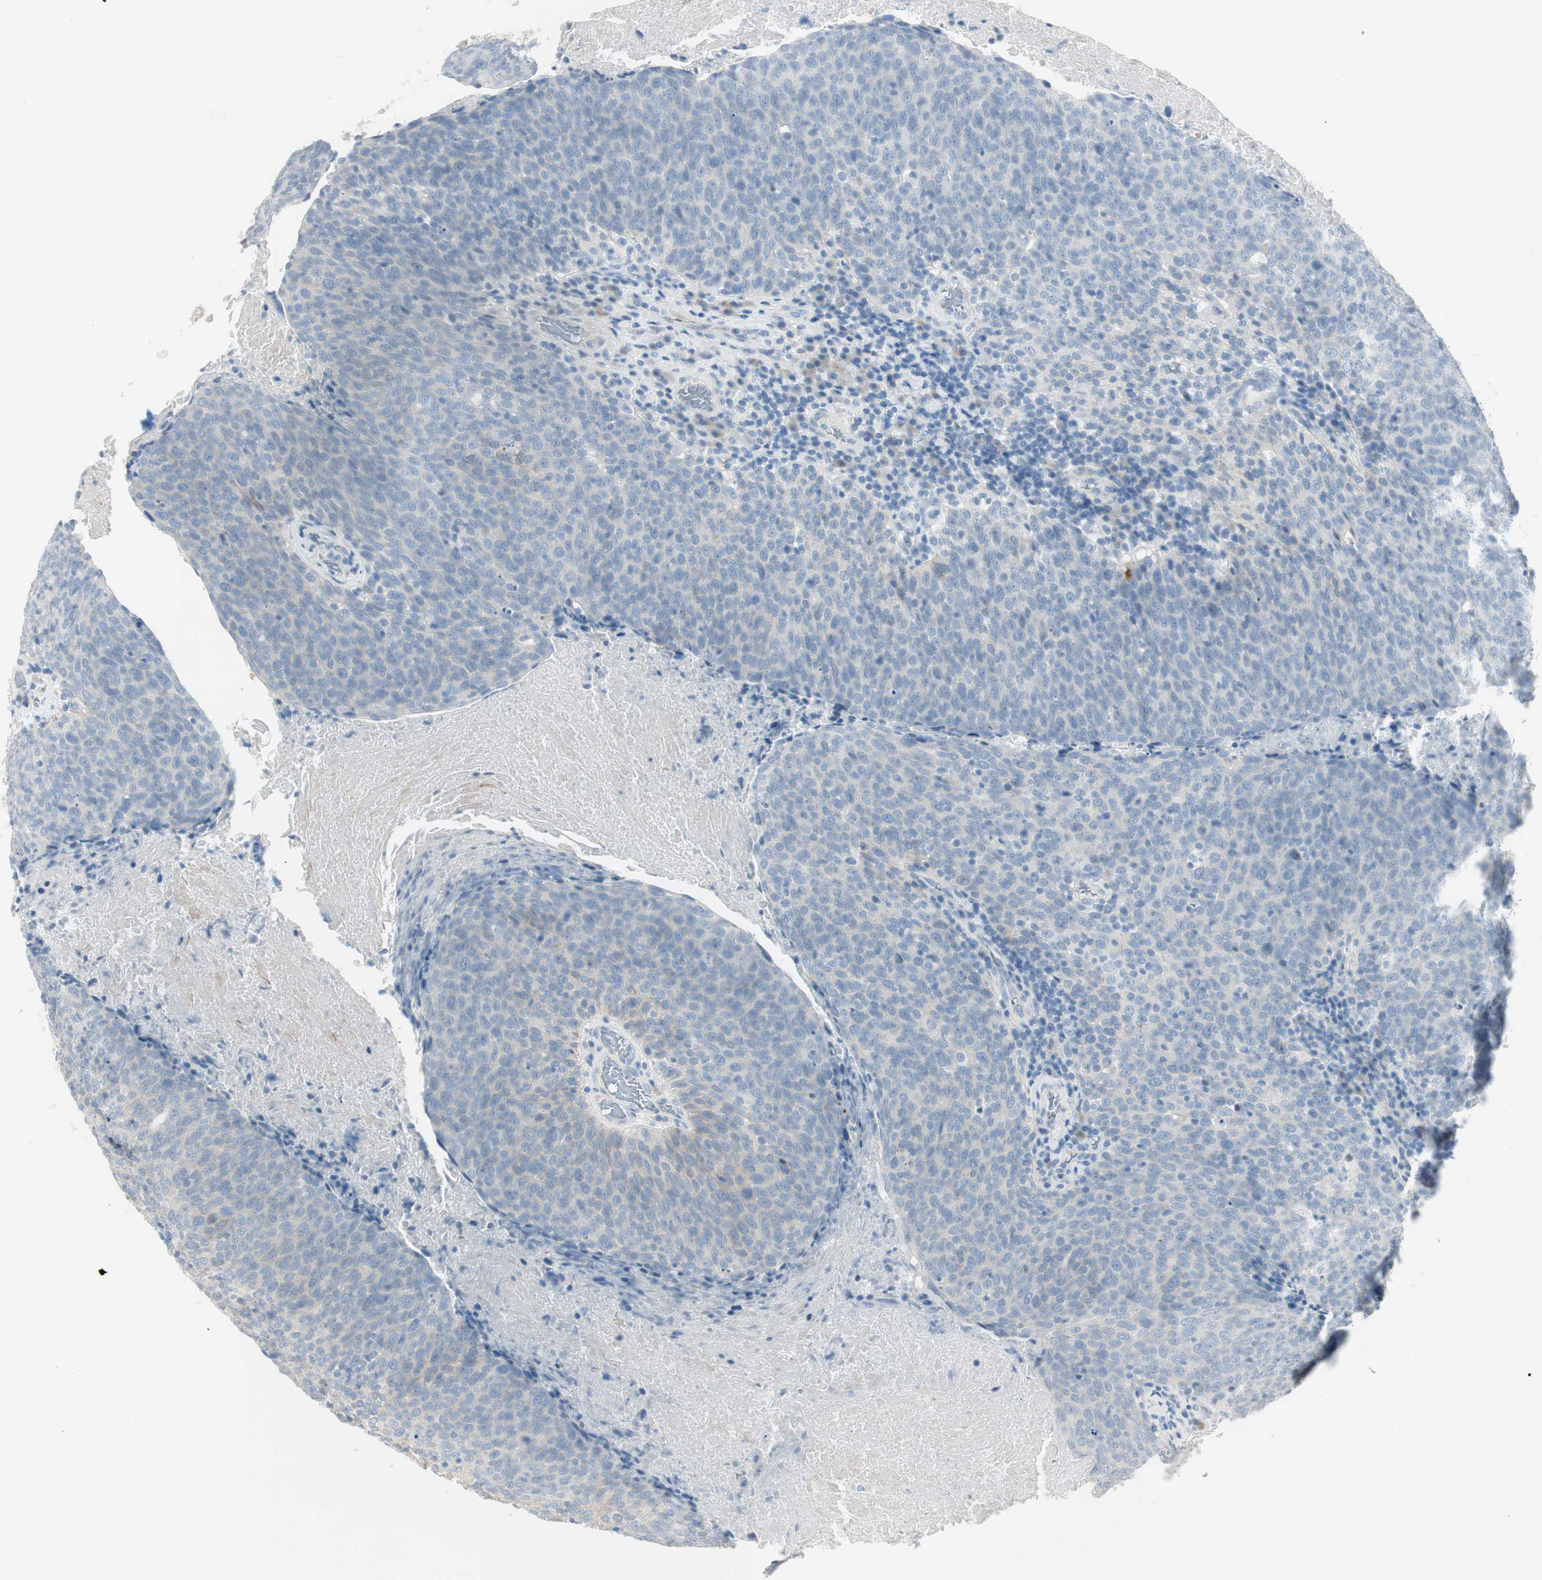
{"staining": {"intensity": "weak", "quantity": "25%-75%", "location": "cytoplasmic/membranous"}, "tissue": "head and neck cancer", "cell_type": "Tumor cells", "image_type": "cancer", "snomed": [{"axis": "morphology", "description": "Squamous cell carcinoma, NOS"}, {"axis": "morphology", "description": "Squamous cell carcinoma, metastatic, NOS"}, {"axis": "topography", "description": "Lymph node"}, {"axis": "topography", "description": "Head-Neck"}], "caption": "Weak cytoplasmic/membranous protein staining is appreciated in approximately 25%-75% of tumor cells in head and neck cancer (metastatic squamous cell carcinoma).", "gene": "SPINK4", "patient": {"sex": "male", "age": 62}}